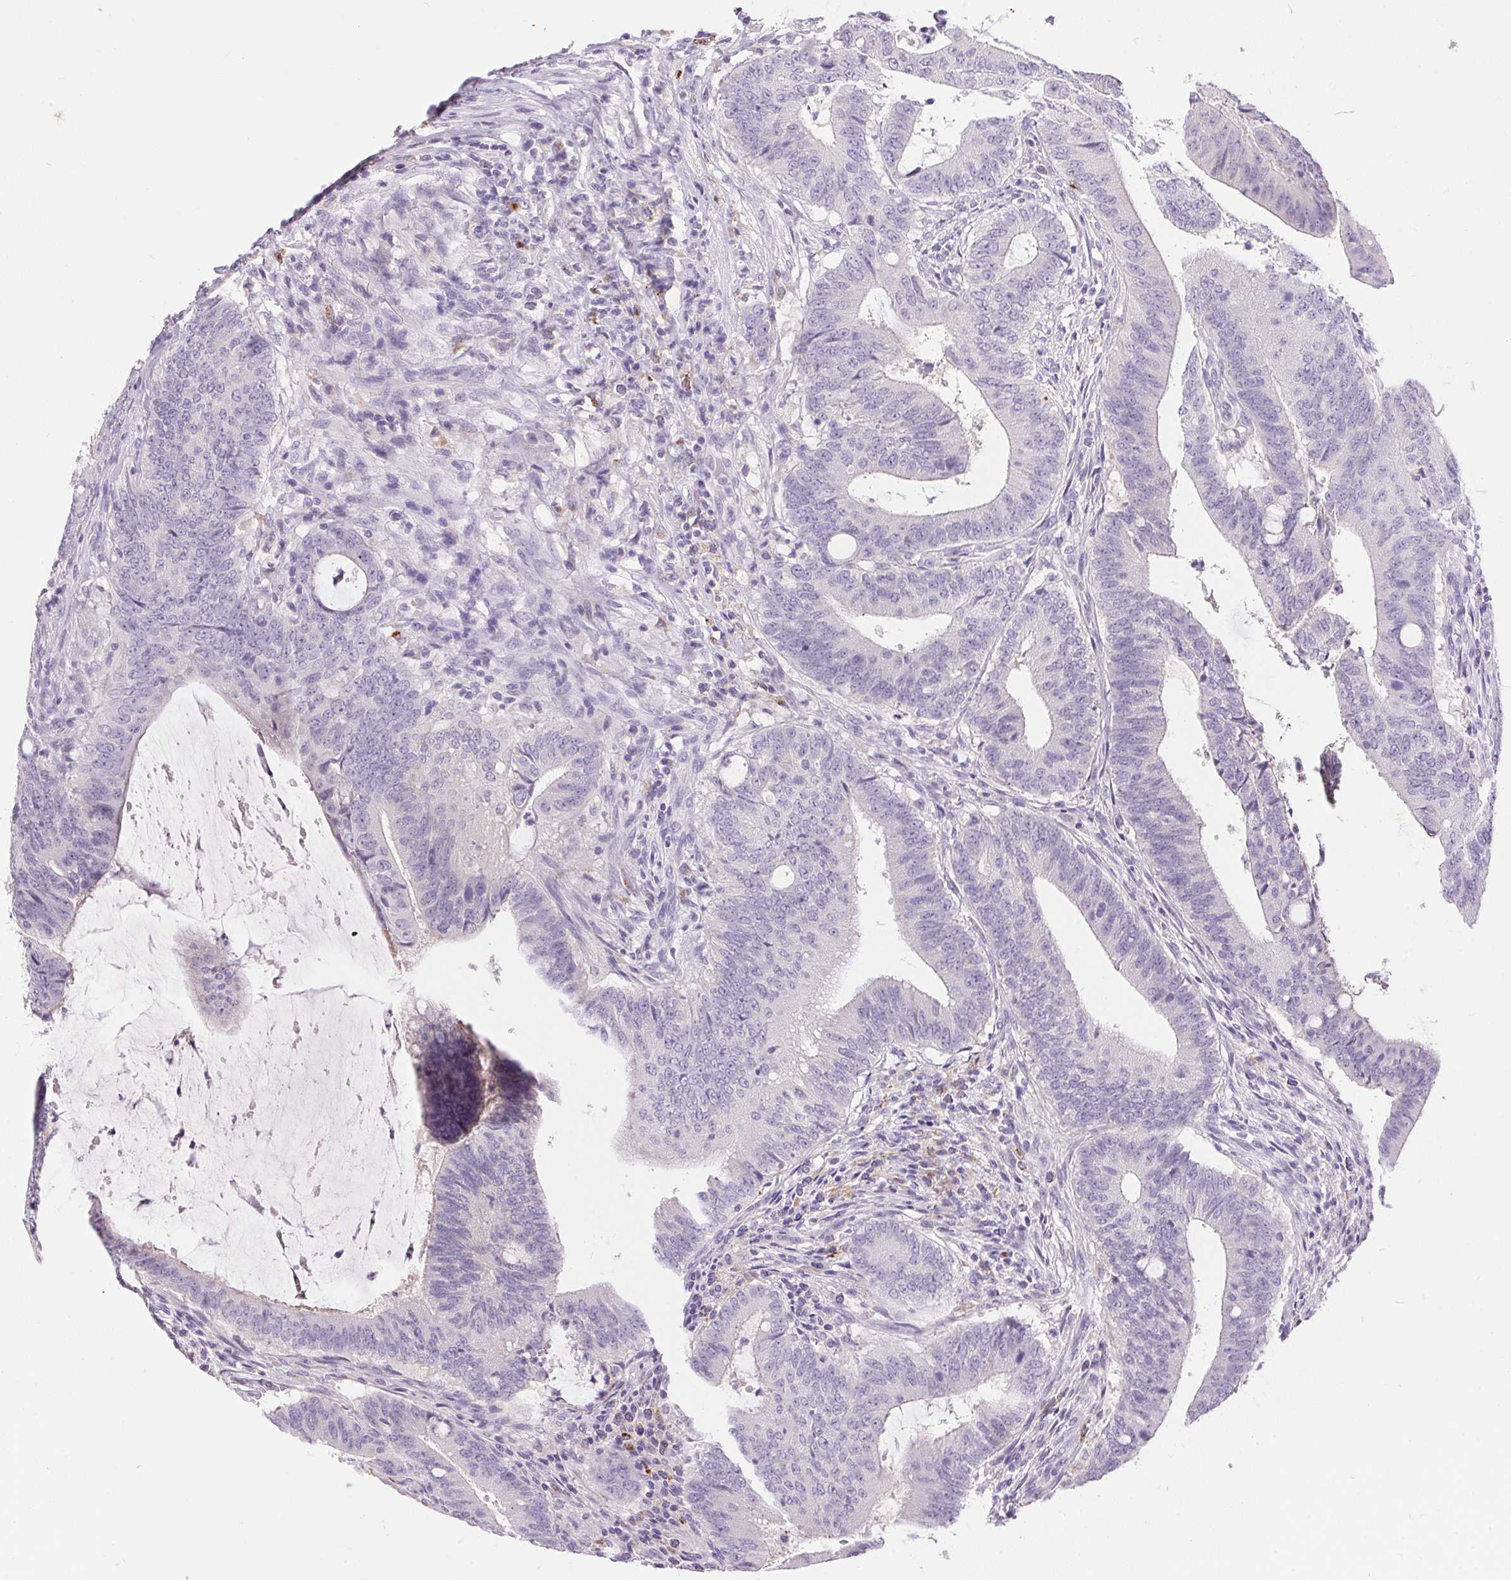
{"staining": {"intensity": "negative", "quantity": "none", "location": "none"}, "tissue": "colorectal cancer", "cell_type": "Tumor cells", "image_type": "cancer", "snomed": [{"axis": "morphology", "description": "Adenocarcinoma, NOS"}, {"axis": "topography", "description": "Colon"}], "caption": "This is an IHC image of colorectal cancer (adenocarcinoma). There is no staining in tumor cells.", "gene": "PNLIPRP3", "patient": {"sex": "female", "age": 43}}